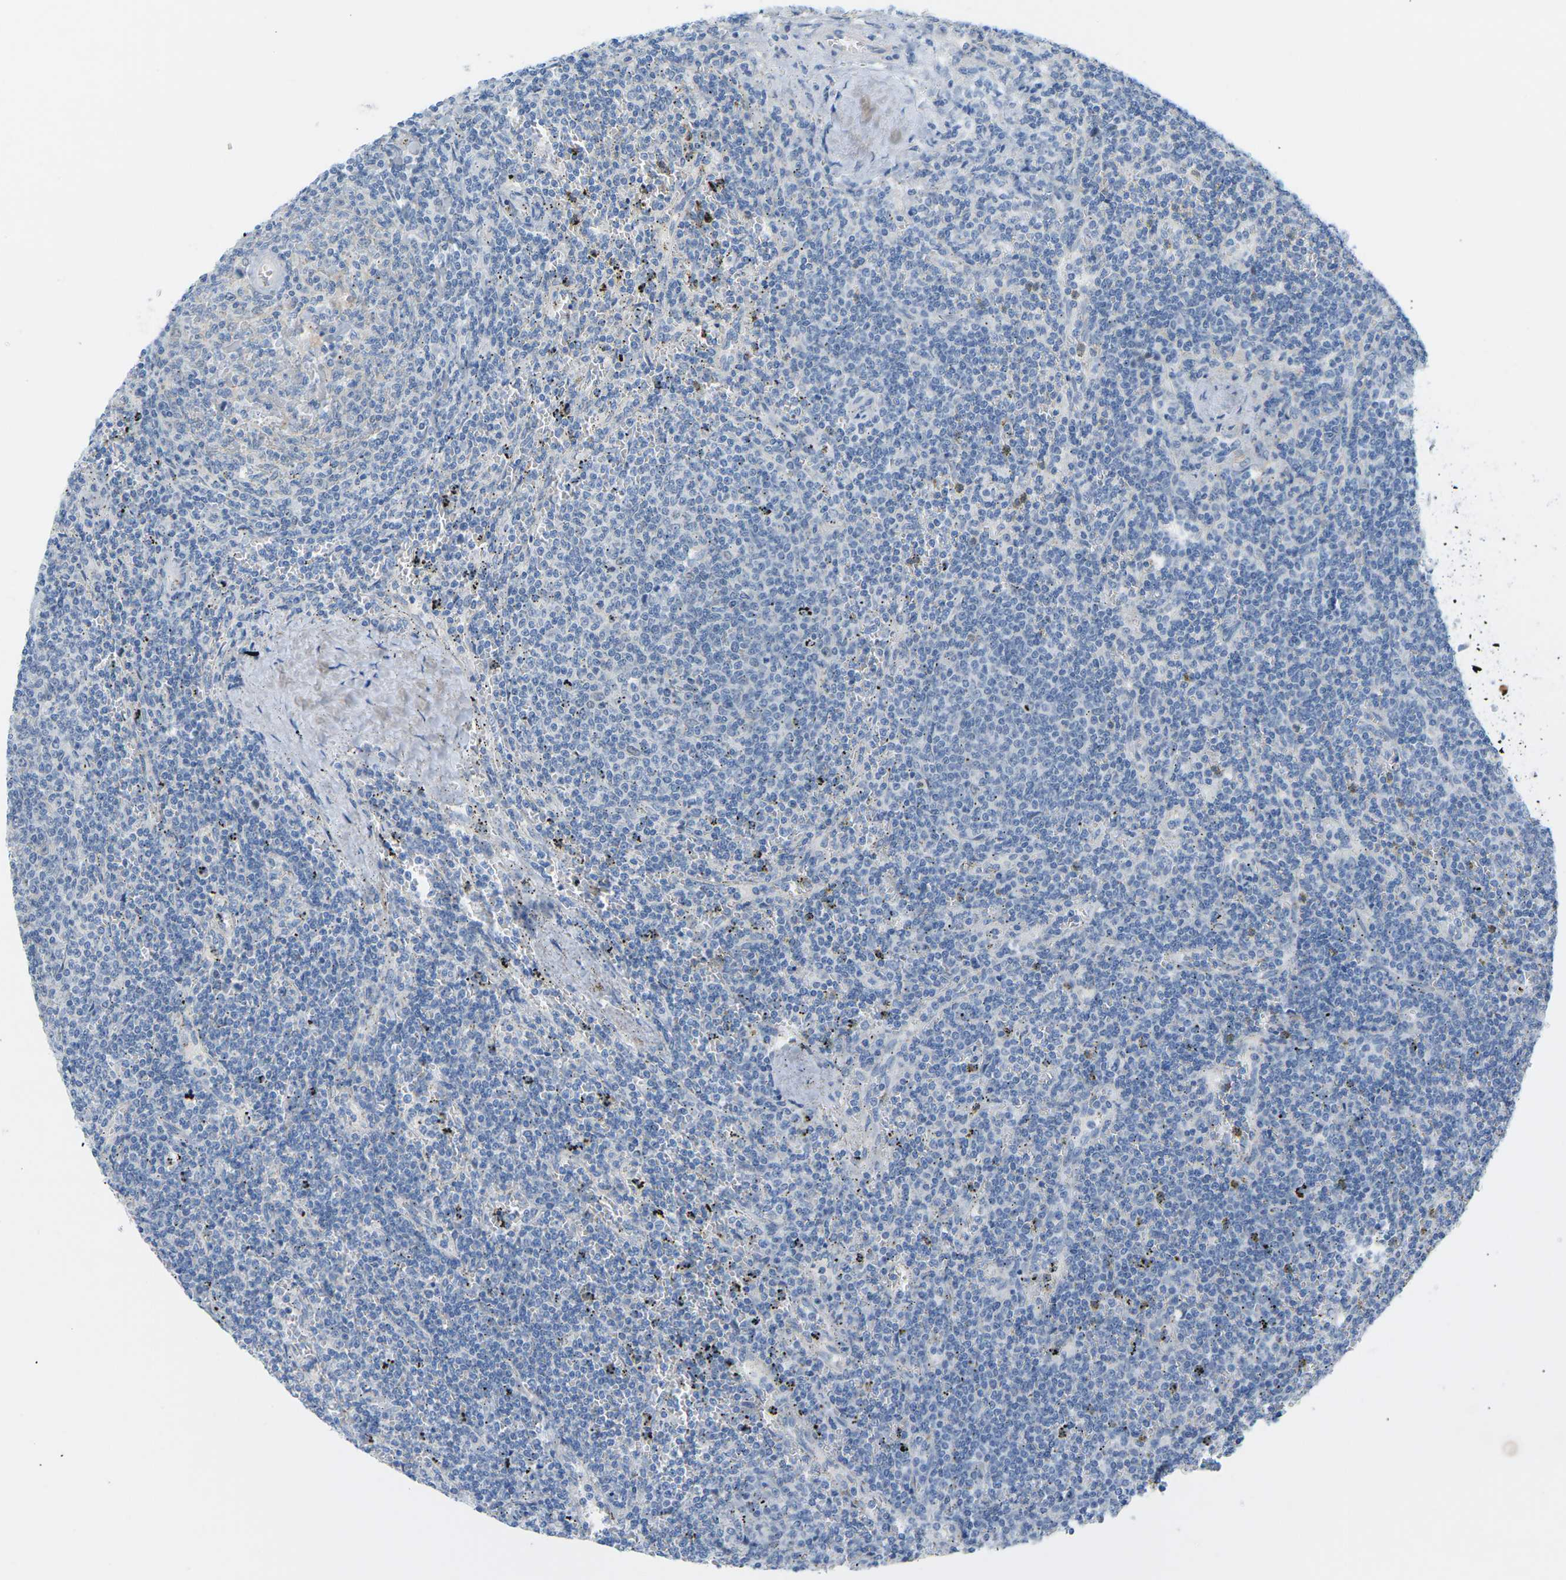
{"staining": {"intensity": "negative", "quantity": "none", "location": "none"}, "tissue": "lymphoma", "cell_type": "Tumor cells", "image_type": "cancer", "snomed": [{"axis": "morphology", "description": "Malignant lymphoma, non-Hodgkin's type, Low grade"}, {"axis": "topography", "description": "Spleen"}], "caption": "Immunohistochemistry (IHC) of lymphoma reveals no staining in tumor cells. (DAB (3,3'-diaminobenzidine) immunohistochemistry (IHC) with hematoxylin counter stain).", "gene": "HLTF", "patient": {"sex": "female", "age": 50}}